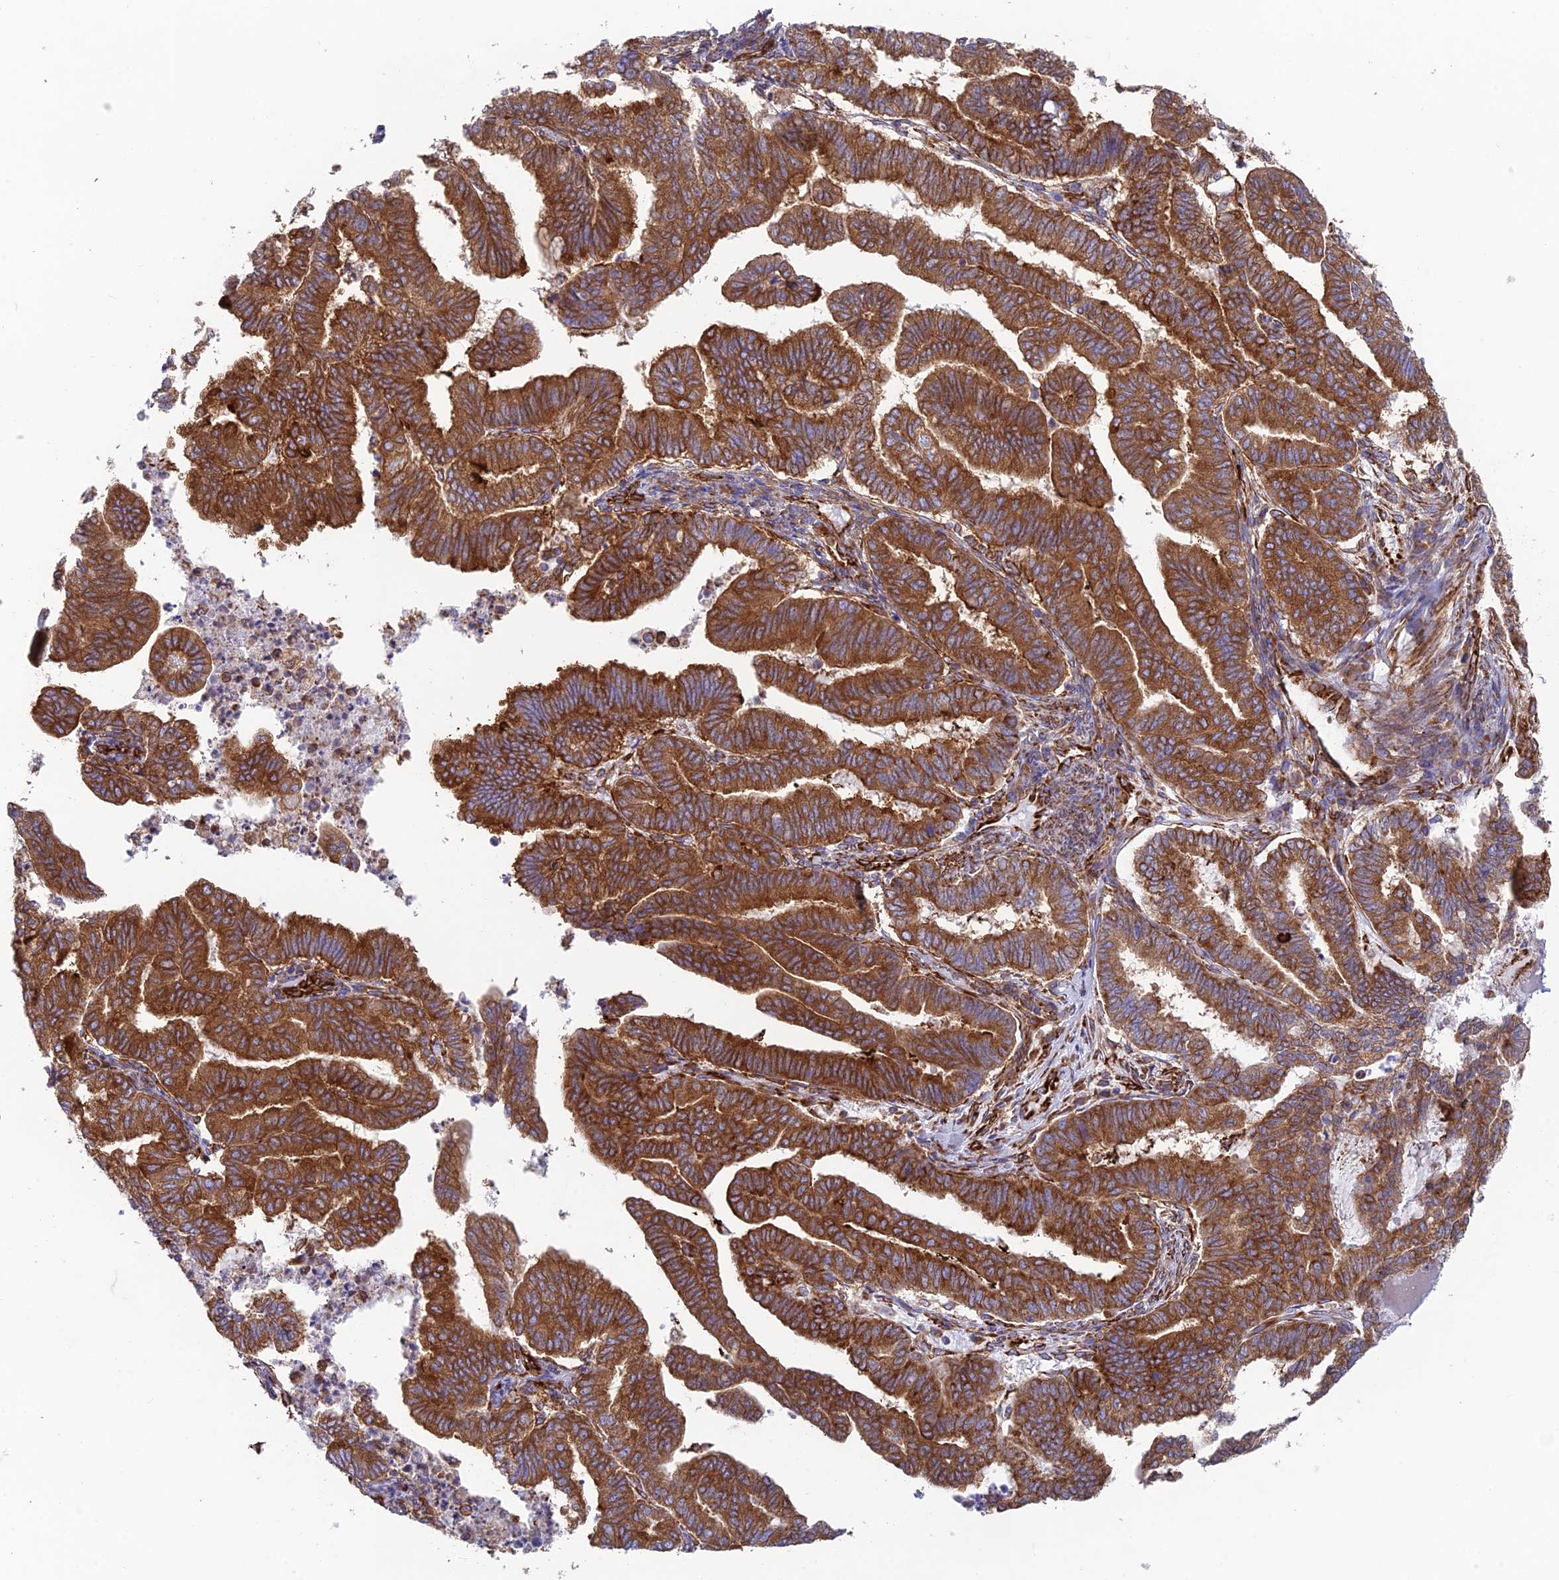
{"staining": {"intensity": "strong", "quantity": ">75%", "location": "cytoplasmic/membranous"}, "tissue": "endometrial cancer", "cell_type": "Tumor cells", "image_type": "cancer", "snomed": [{"axis": "morphology", "description": "Adenocarcinoma, NOS"}, {"axis": "topography", "description": "Endometrium"}], "caption": "Tumor cells show high levels of strong cytoplasmic/membranous positivity in about >75% of cells in endometrial adenocarcinoma.", "gene": "CCDC69", "patient": {"sex": "female", "age": 79}}